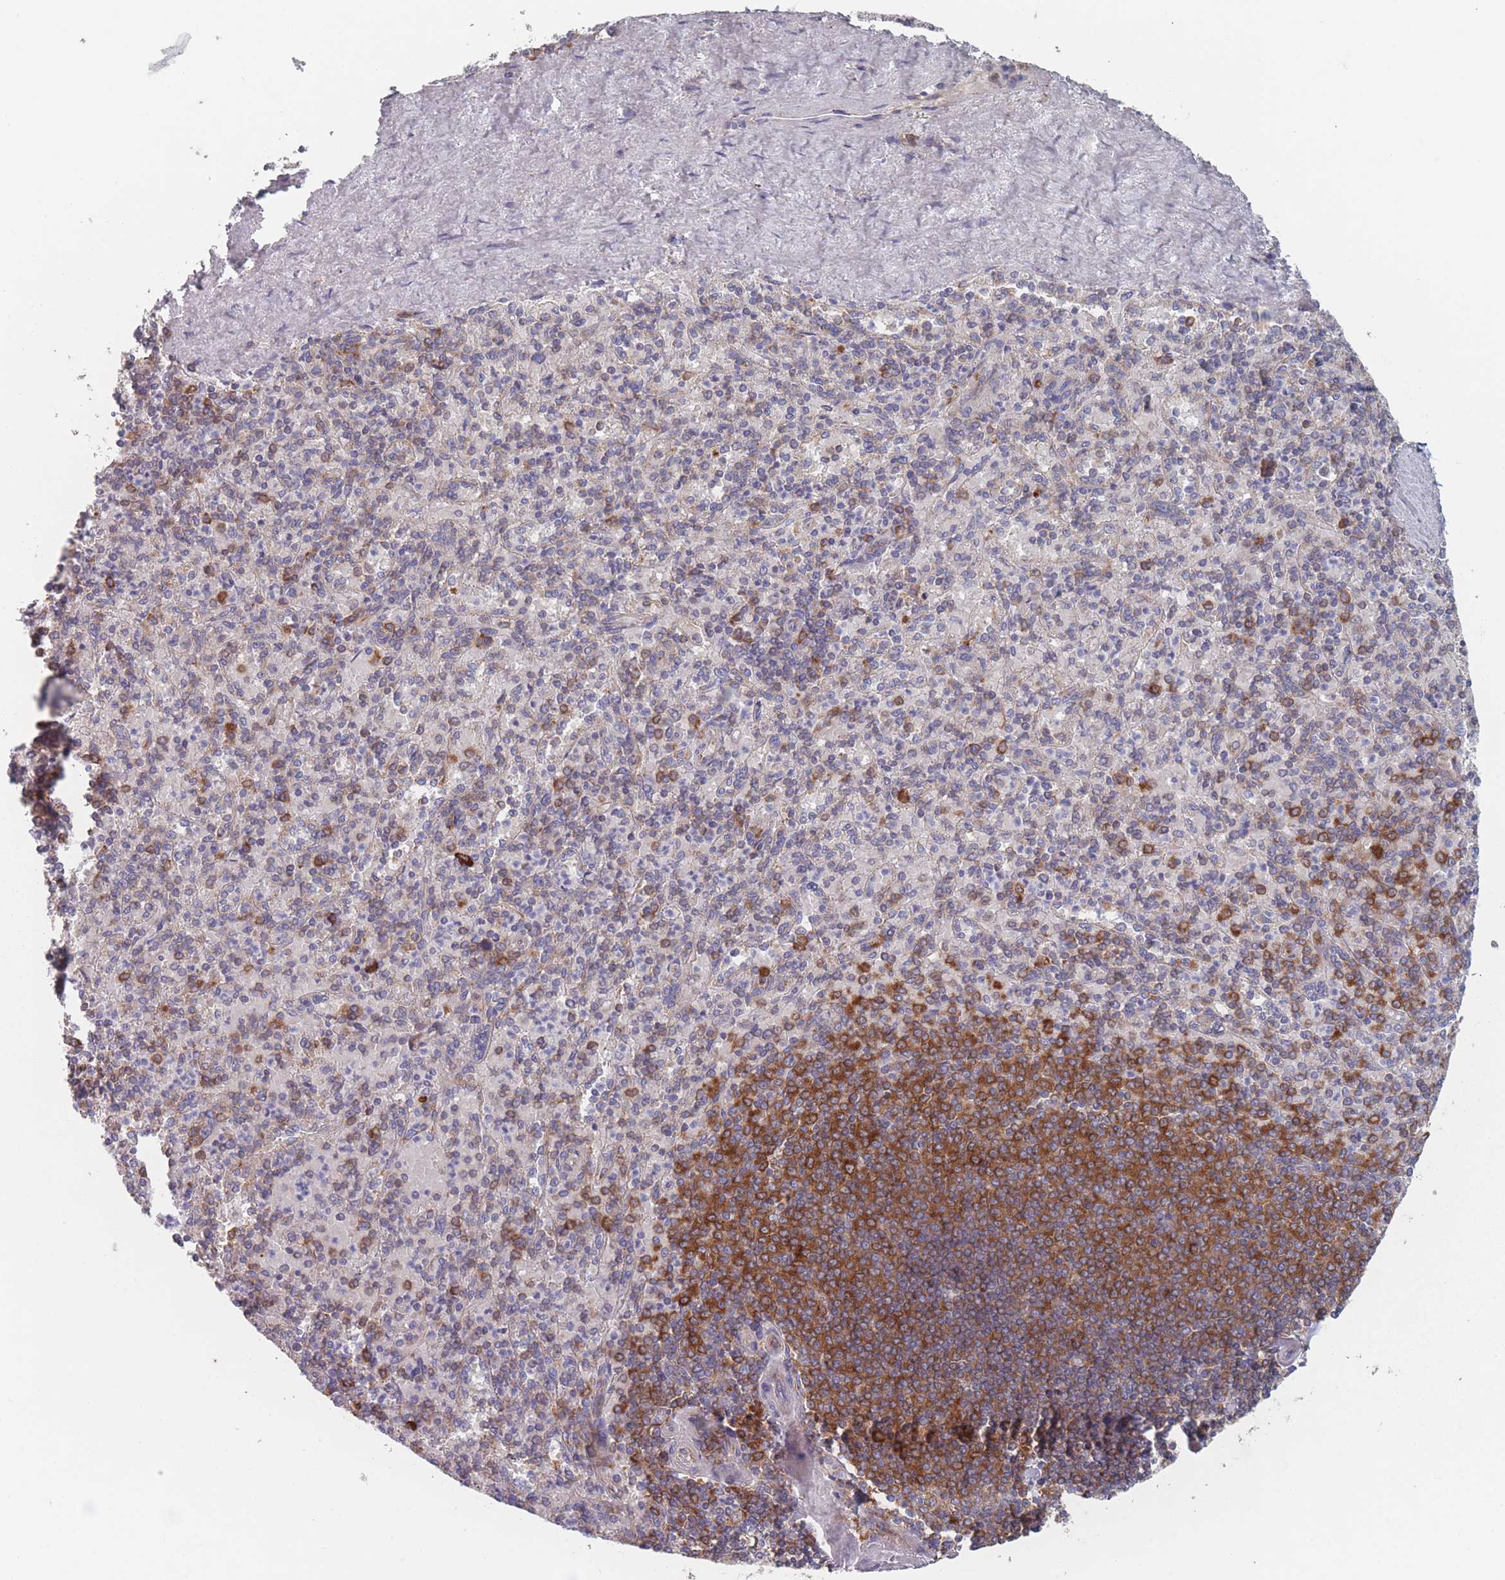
{"staining": {"intensity": "moderate", "quantity": "25%-75%", "location": "cytoplasmic/membranous"}, "tissue": "spleen", "cell_type": "Cells in red pulp", "image_type": "normal", "snomed": [{"axis": "morphology", "description": "Normal tissue, NOS"}, {"axis": "topography", "description": "Spleen"}], "caption": "DAB immunohistochemical staining of unremarkable human spleen demonstrates moderate cytoplasmic/membranous protein positivity in approximately 25%-75% of cells in red pulp. The staining was performed using DAB (3,3'-diaminobenzidine), with brown indicating positive protein expression. Nuclei are stained blue with hematoxylin.", "gene": "EEF1B2", "patient": {"sex": "male", "age": 82}}